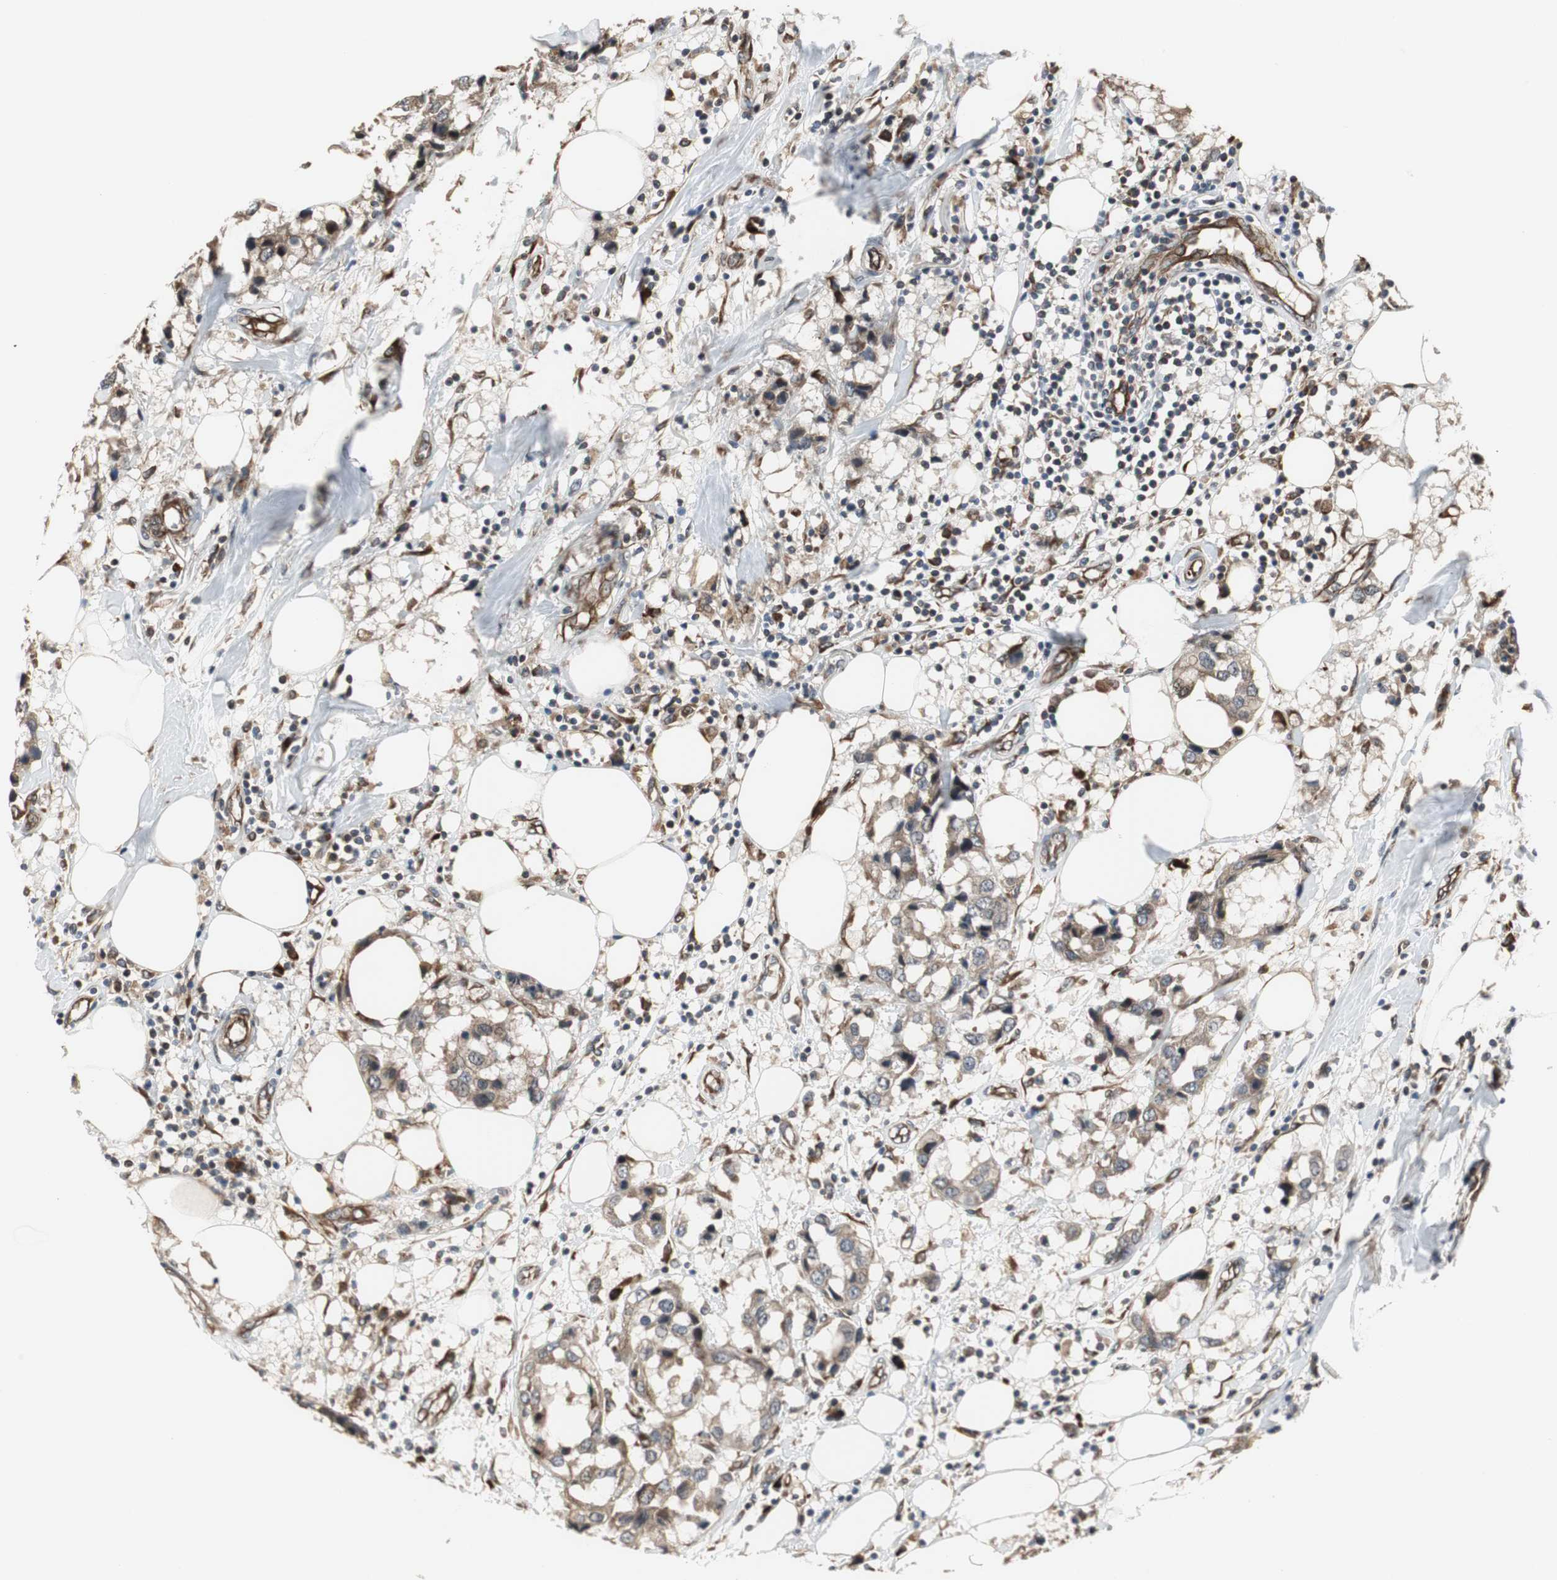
{"staining": {"intensity": "weak", "quantity": ">75%", "location": "cytoplasmic/membranous"}, "tissue": "breast cancer", "cell_type": "Tumor cells", "image_type": "cancer", "snomed": [{"axis": "morphology", "description": "Duct carcinoma"}, {"axis": "topography", "description": "Breast"}], "caption": "This histopathology image shows immunohistochemistry staining of human breast cancer (infiltrating ductal carcinoma), with low weak cytoplasmic/membranous positivity in about >75% of tumor cells.", "gene": "CHP1", "patient": {"sex": "female", "age": 80}}